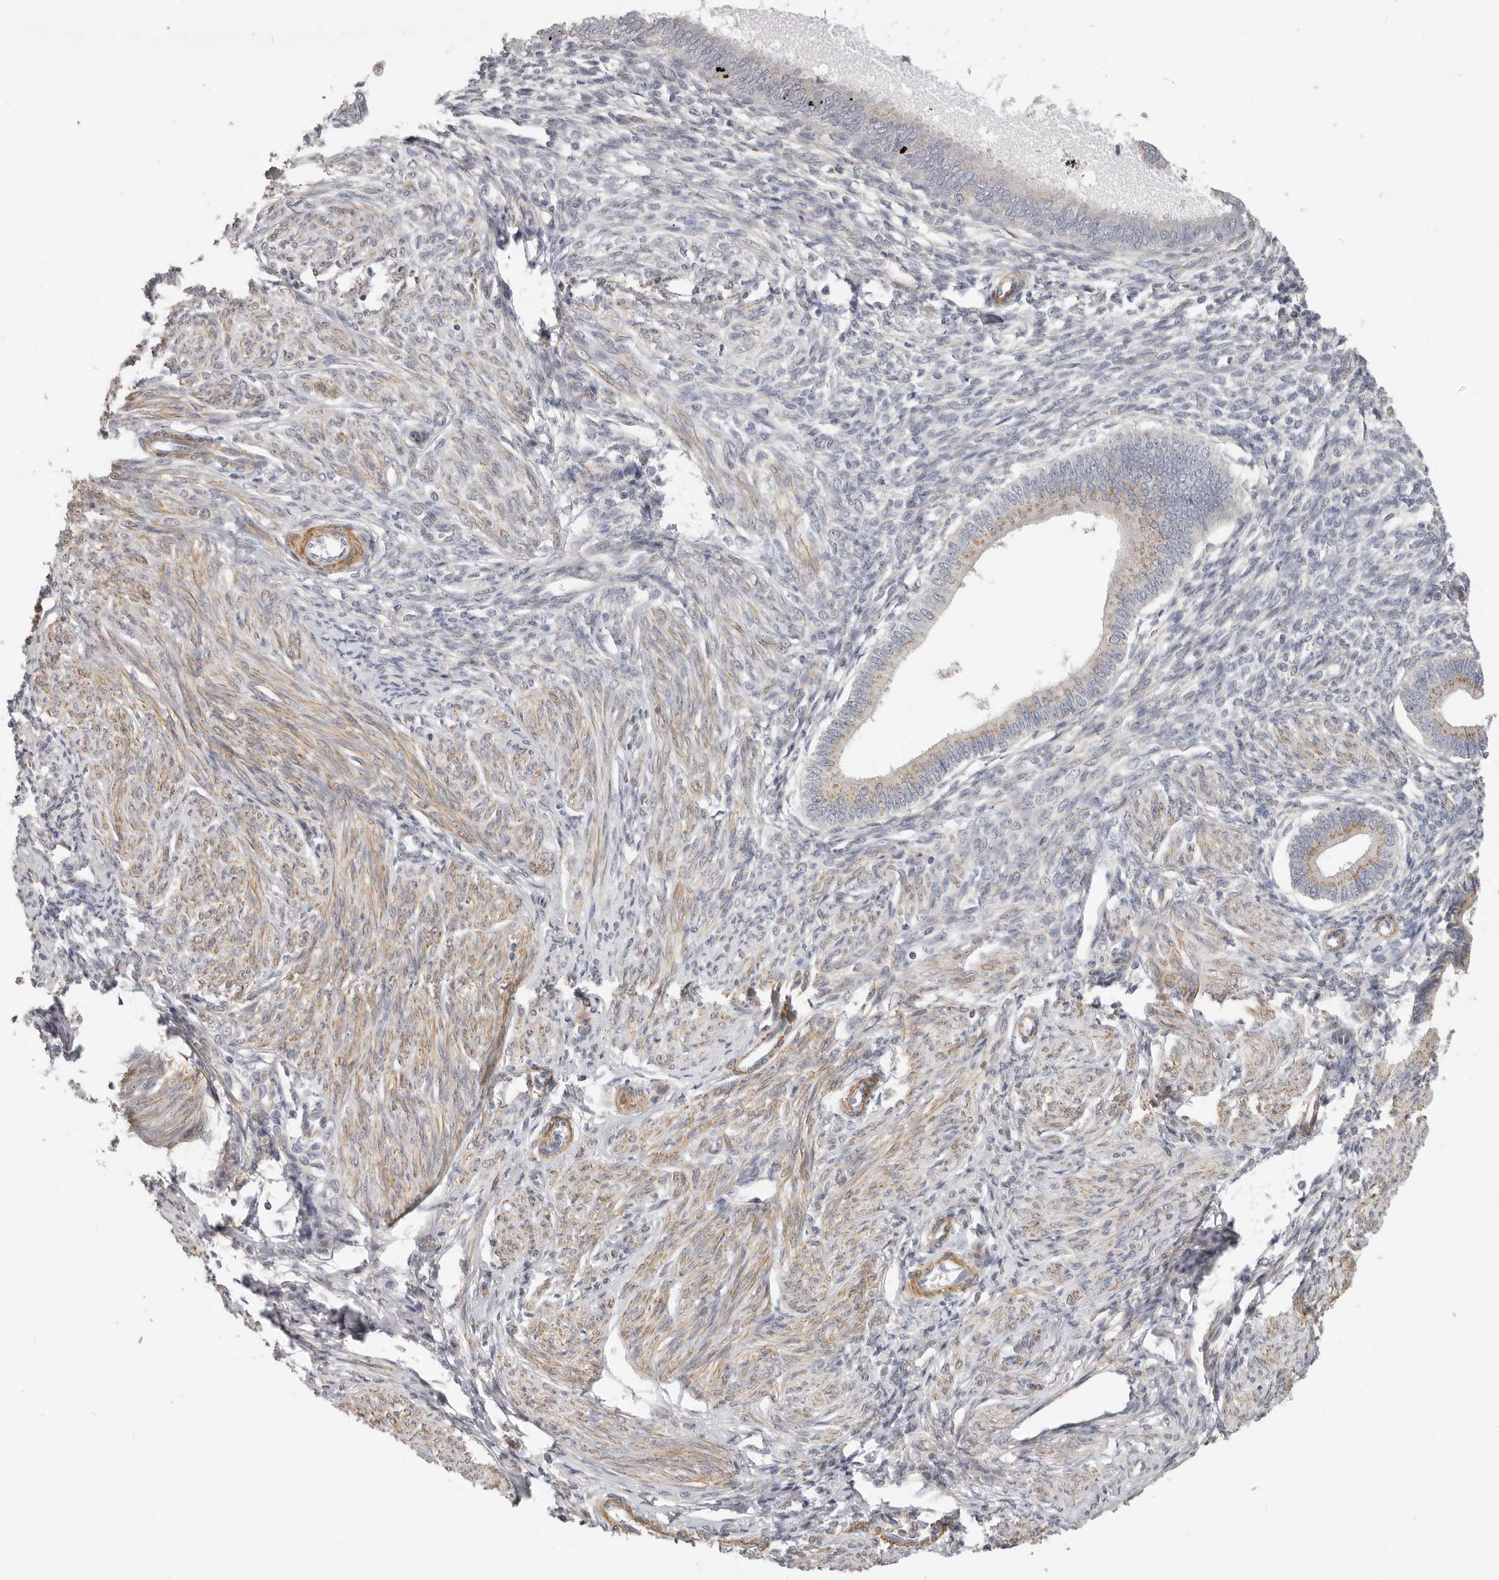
{"staining": {"intensity": "weak", "quantity": "<25%", "location": "cytoplasmic/membranous"}, "tissue": "endometrium", "cell_type": "Cells in endometrial stroma", "image_type": "normal", "snomed": [{"axis": "morphology", "description": "Normal tissue, NOS"}, {"axis": "topography", "description": "Endometrium"}], "caption": "The immunohistochemistry (IHC) image has no significant expression in cells in endometrial stroma of endometrium.", "gene": "RABAC1", "patient": {"sex": "female", "age": 46}}